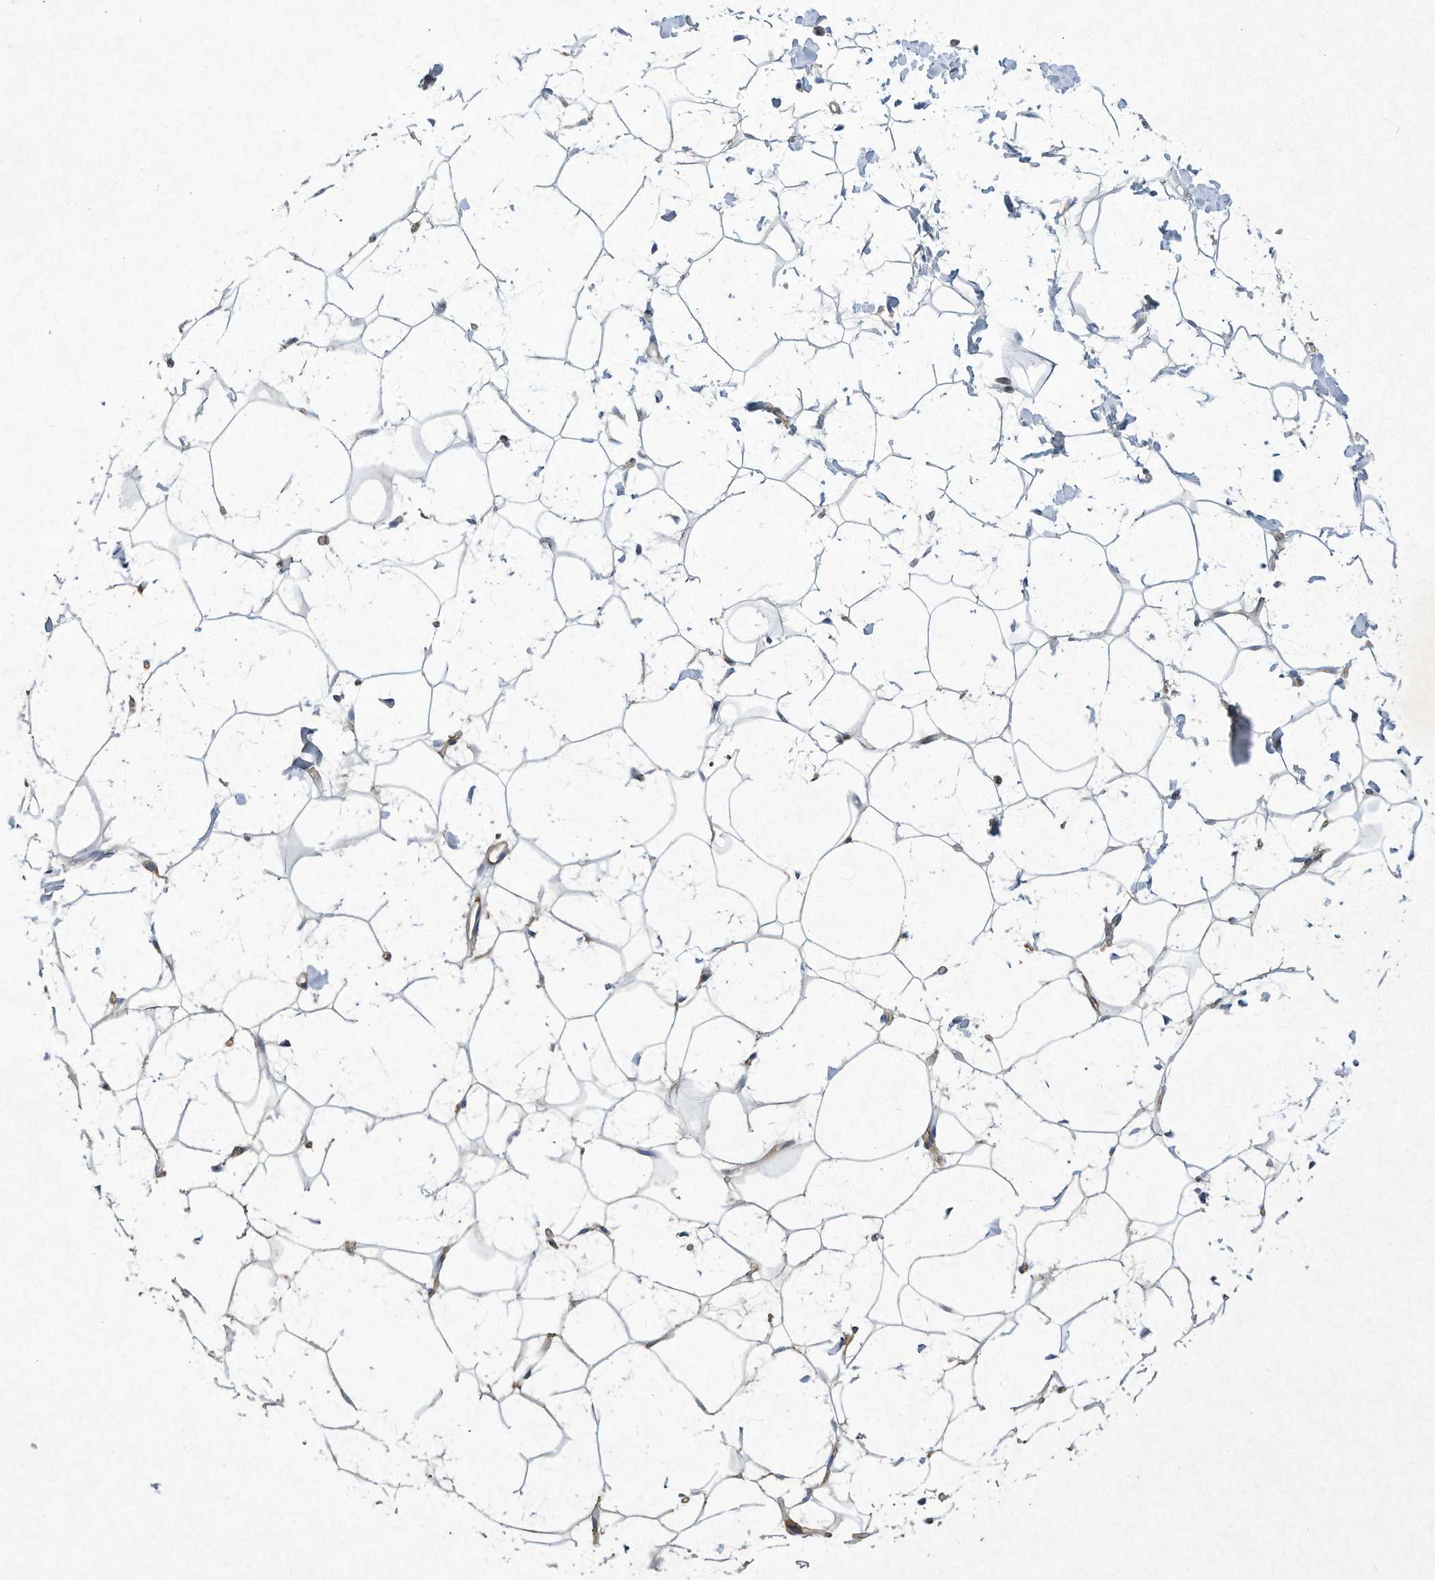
{"staining": {"intensity": "moderate", "quantity": "<25%", "location": "cytoplasmic/membranous"}, "tissue": "adipose tissue", "cell_type": "Adipocytes", "image_type": "normal", "snomed": [{"axis": "morphology", "description": "Normal tissue, NOS"}, {"axis": "topography", "description": "Breast"}], "caption": "Immunohistochemistry (IHC) of normal adipose tissue exhibits low levels of moderate cytoplasmic/membranous expression in about <25% of adipocytes. (DAB (3,3'-diaminobenzidine) IHC with brightfield microscopy, high magnification).", "gene": "HAS3", "patient": {"sex": "female", "age": 23}}